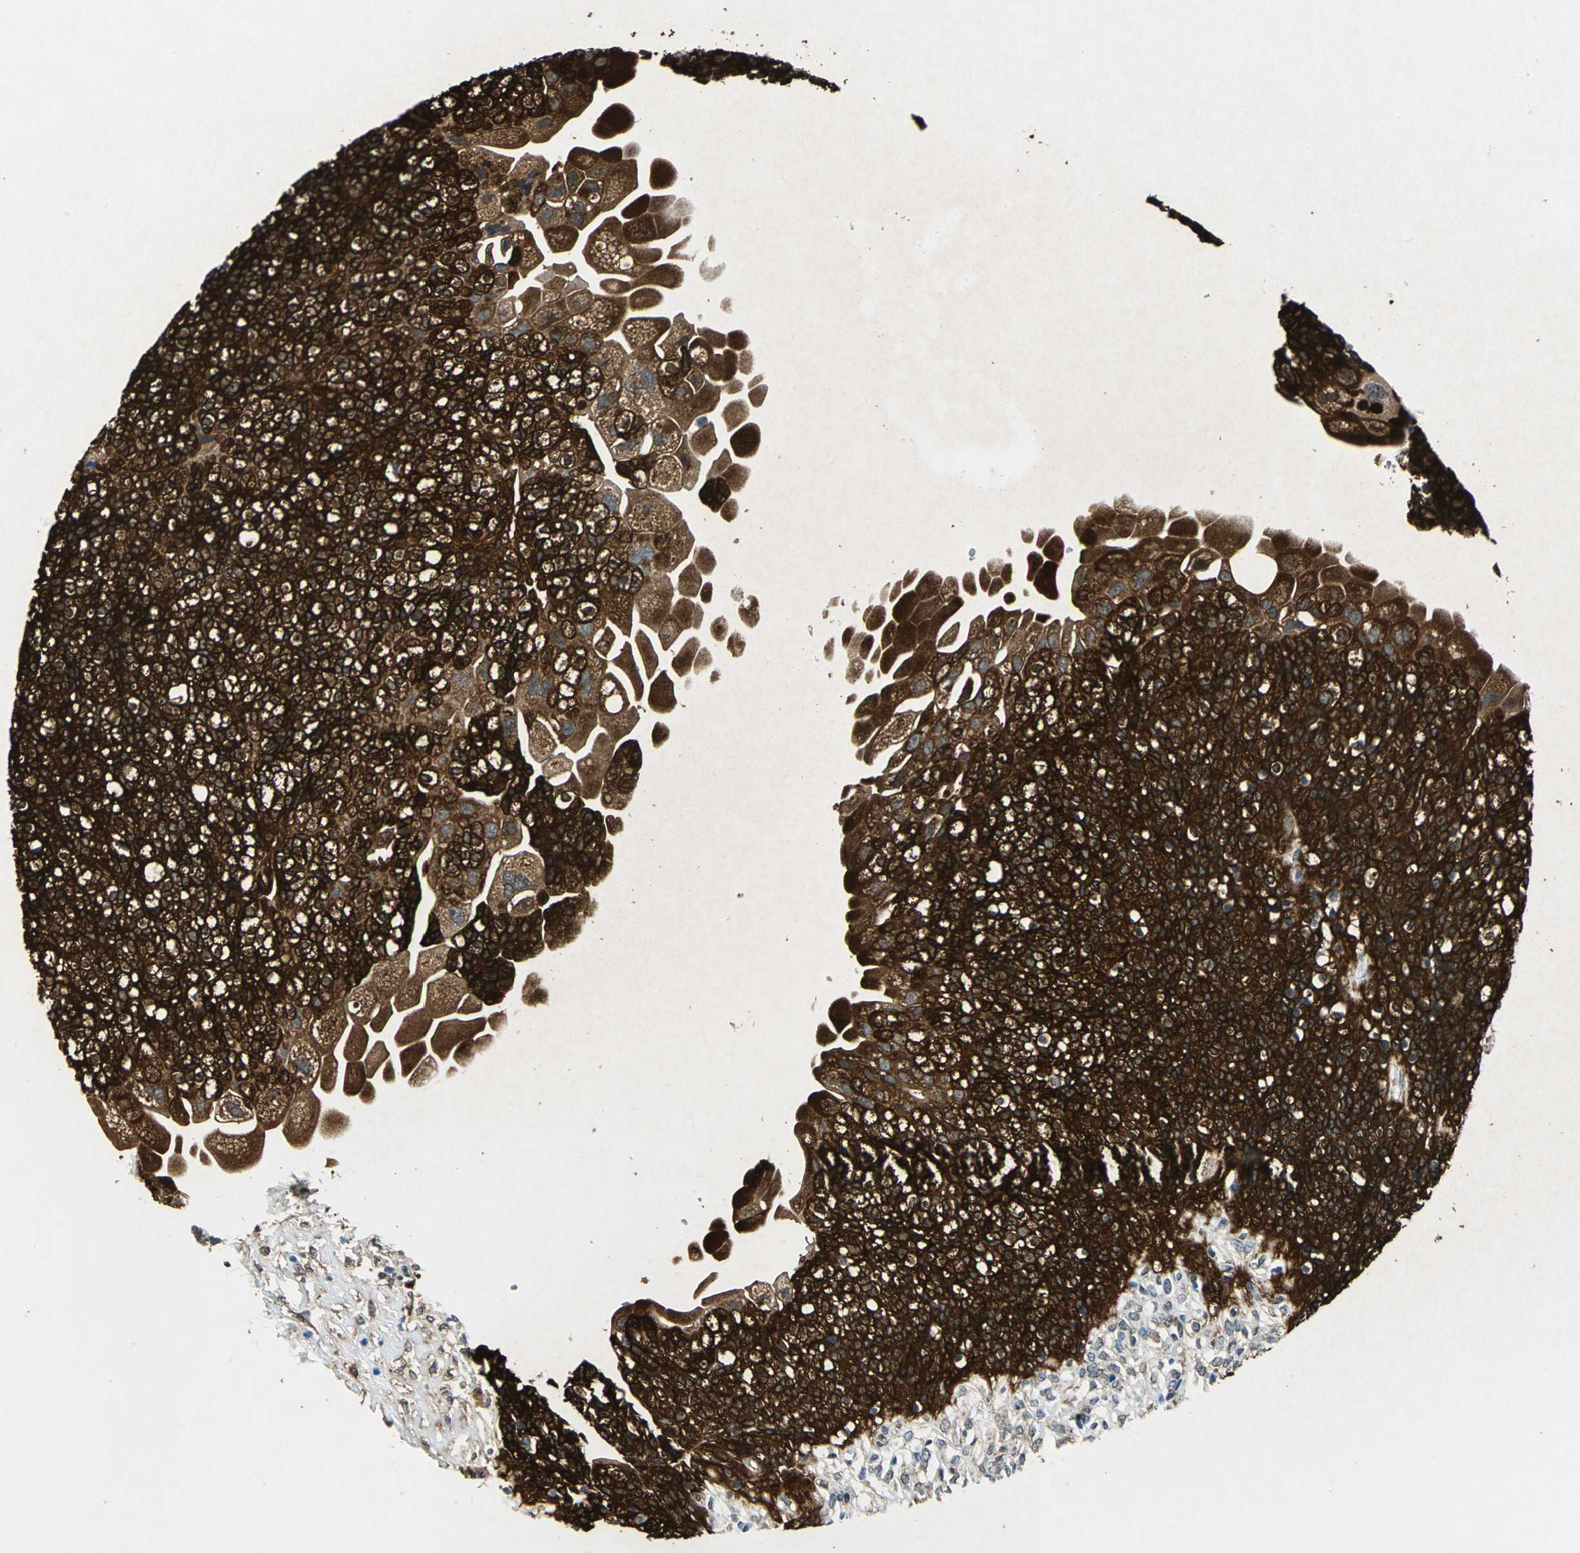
{"staining": {"intensity": "strong", "quantity": ">75%", "location": "cytoplasmic/membranous"}, "tissue": "urinary bladder", "cell_type": "Urothelial cells", "image_type": "normal", "snomed": [{"axis": "morphology", "description": "Normal tissue, NOS"}, {"axis": "topography", "description": "Urinary bladder"}], "caption": "The immunohistochemical stain labels strong cytoplasmic/membranous positivity in urothelial cells of unremarkable urinary bladder.", "gene": "HSPB1", "patient": {"sex": "female", "age": 80}}